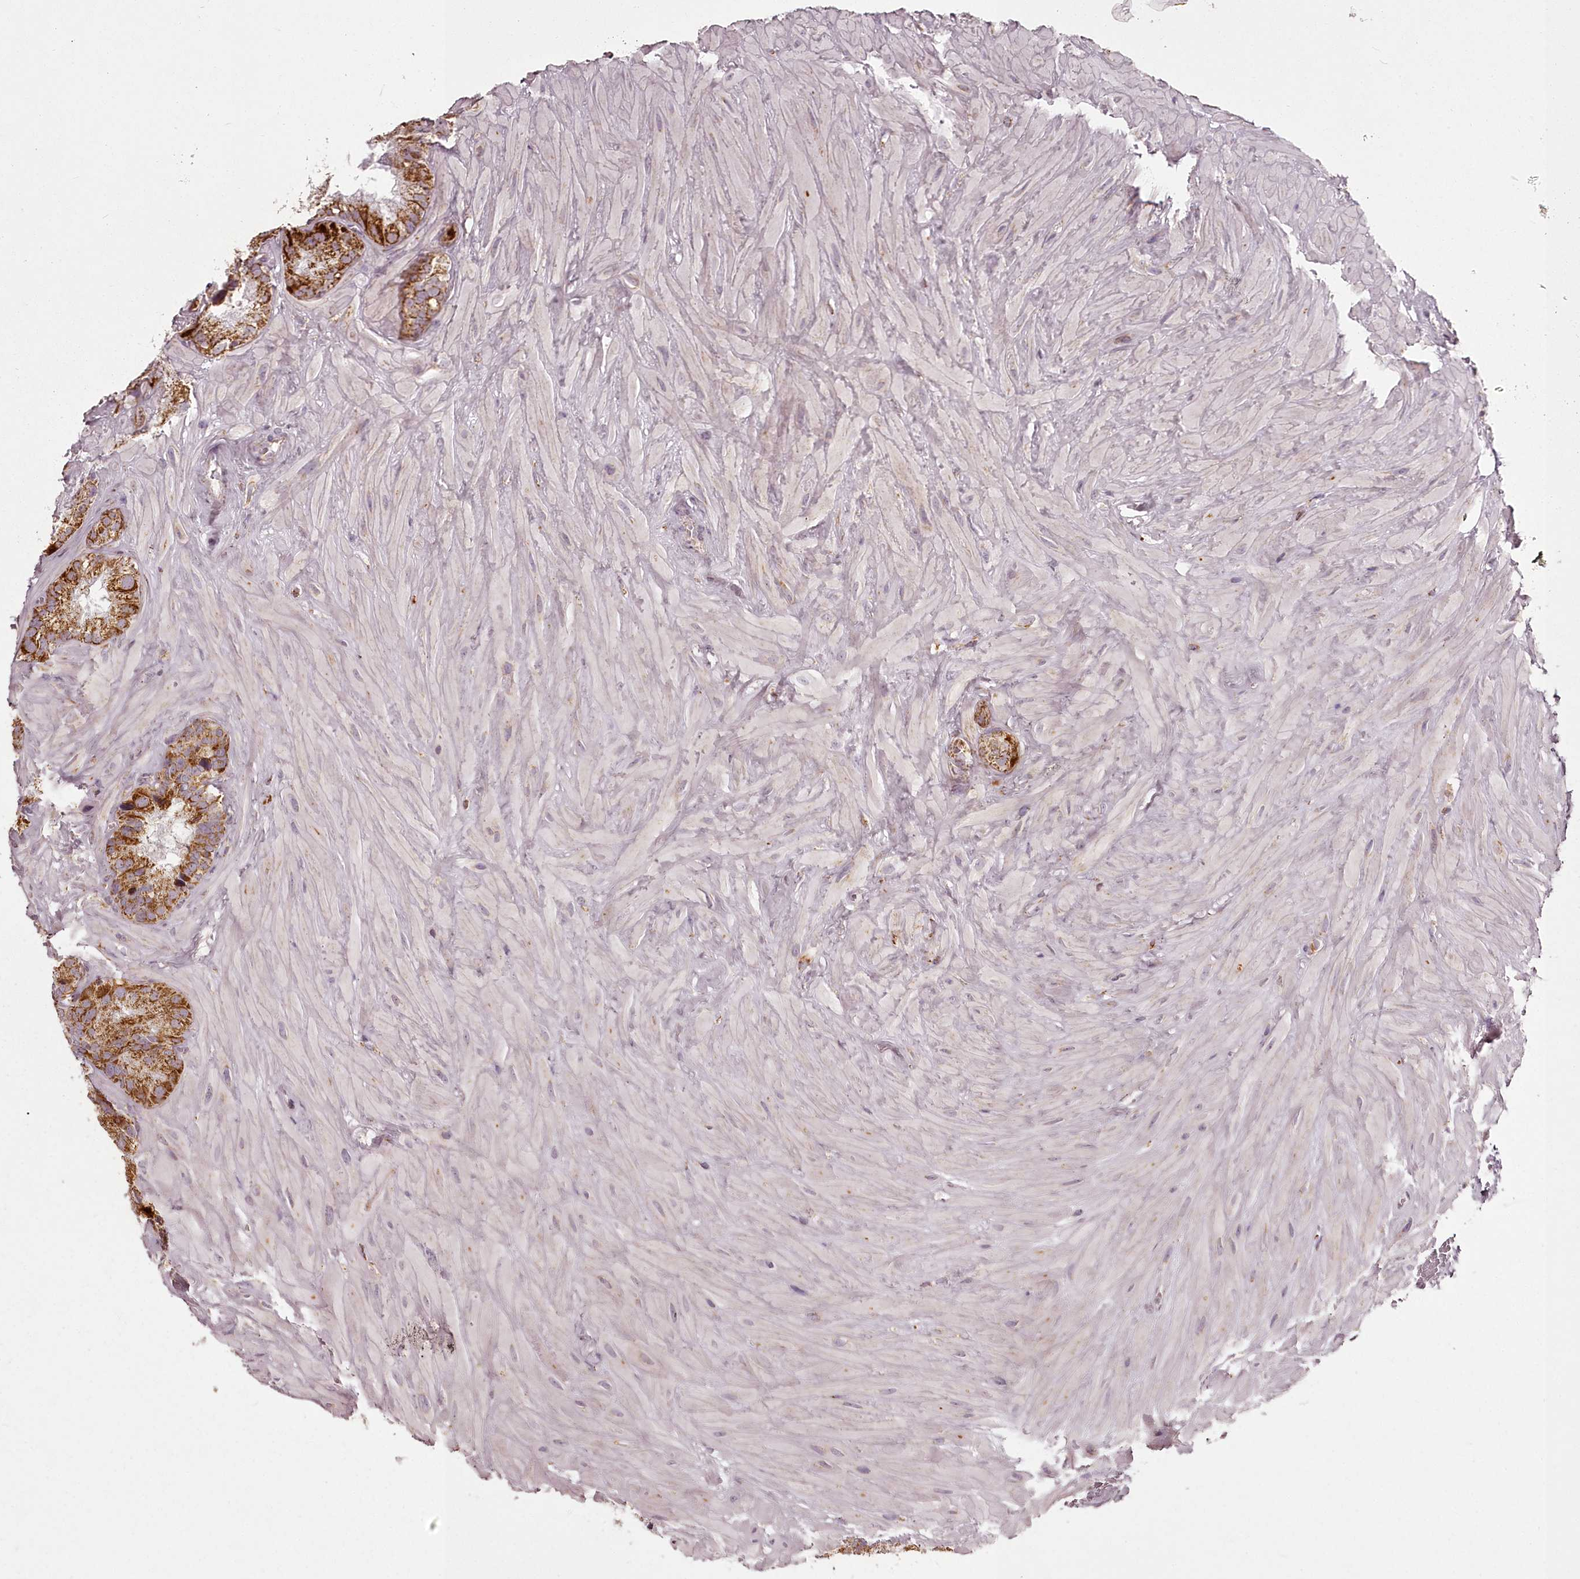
{"staining": {"intensity": "strong", "quantity": ">75%", "location": "cytoplasmic/membranous"}, "tissue": "seminal vesicle", "cell_type": "Glandular cells", "image_type": "normal", "snomed": [{"axis": "morphology", "description": "Normal tissue, NOS"}, {"axis": "topography", "description": "Prostate"}, {"axis": "topography", "description": "Seminal veicle"}], "caption": "Protein analysis of benign seminal vesicle displays strong cytoplasmic/membranous positivity in approximately >75% of glandular cells. (brown staining indicates protein expression, while blue staining denotes nuclei).", "gene": "CHCHD2", "patient": {"sex": "male", "age": 68}}